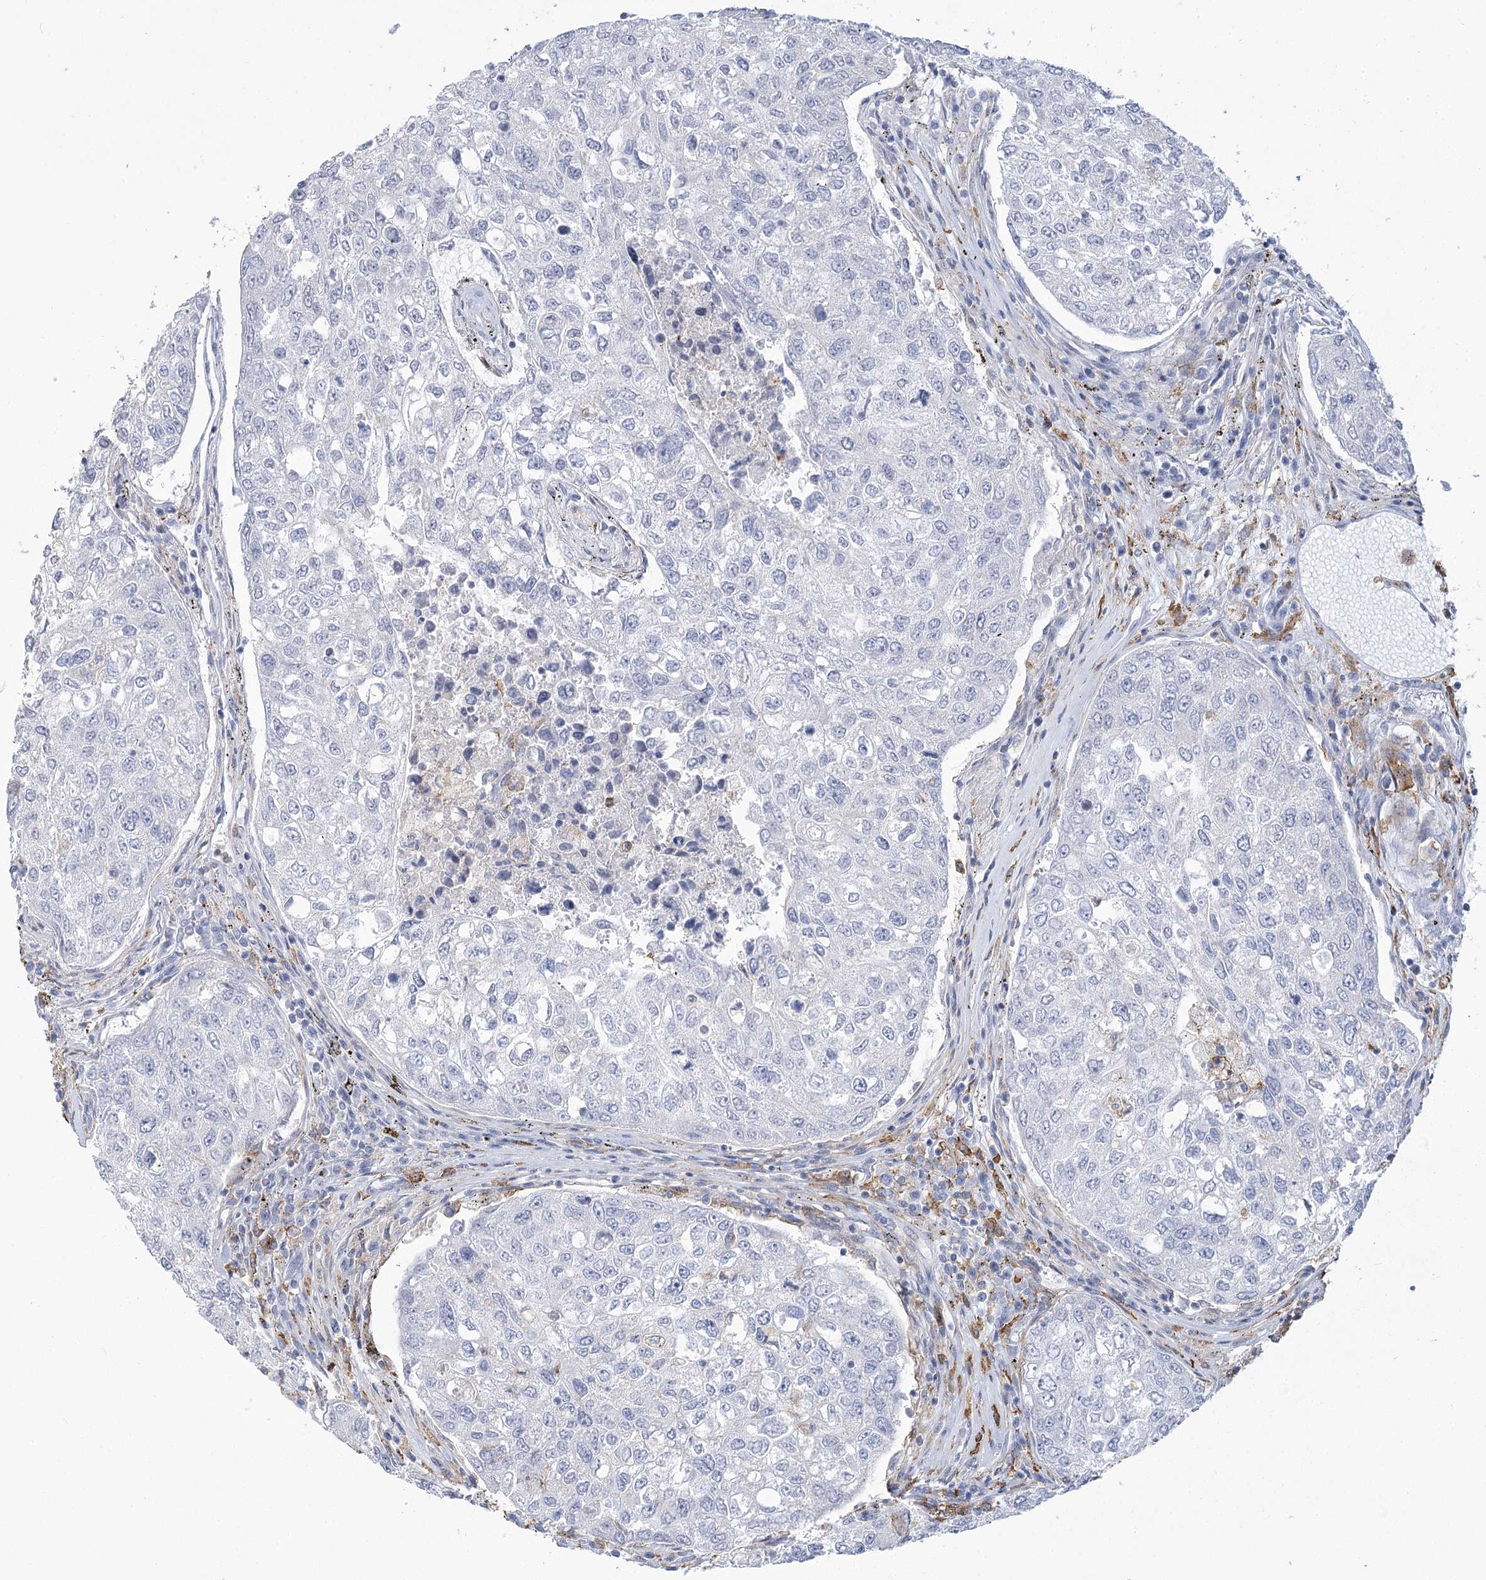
{"staining": {"intensity": "negative", "quantity": "none", "location": "none"}, "tissue": "urothelial cancer", "cell_type": "Tumor cells", "image_type": "cancer", "snomed": [{"axis": "morphology", "description": "Urothelial carcinoma, High grade"}, {"axis": "topography", "description": "Lymph node"}, {"axis": "topography", "description": "Urinary bladder"}], "caption": "The histopathology image shows no significant positivity in tumor cells of urothelial carcinoma (high-grade). Brightfield microscopy of IHC stained with DAB (3,3'-diaminobenzidine) (brown) and hematoxylin (blue), captured at high magnification.", "gene": "C11orf1", "patient": {"sex": "male", "age": 51}}